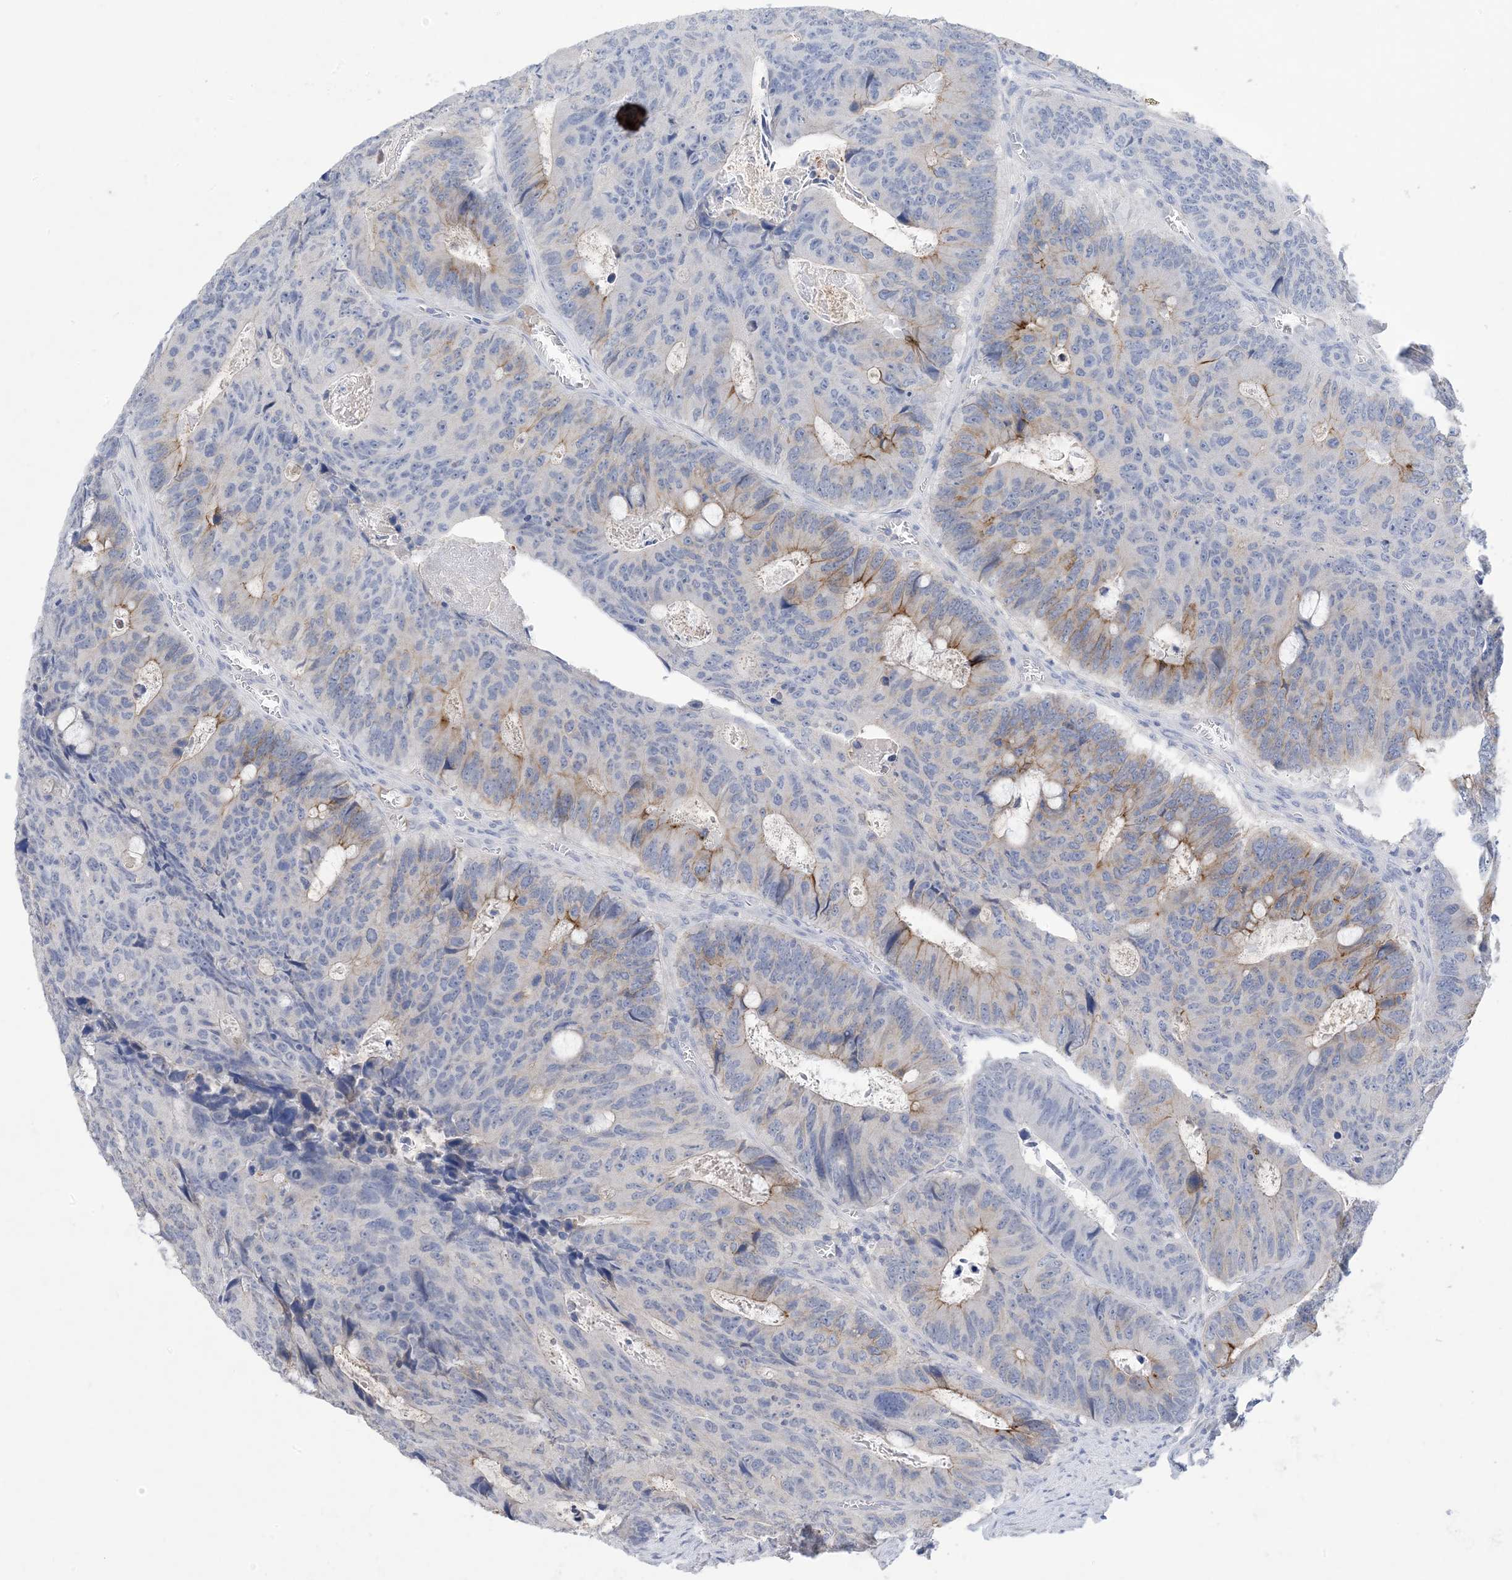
{"staining": {"intensity": "weak", "quantity": "<25%", "location": "cytoplasmic/membranous"}, "tissue": "colorectal cancer", "cell_type": "Tumor cells", "image_type": "cancer", "snomed": [{"axis": "morphology", "description": "Adenocarcinoma, NOS"}, {"axis": "topography", "description": "Colon"}], "caption": "This photomicrograph is of colorectal cancer stained with IHC to label a protein in brown with the nuclei are counter-stained blue. There is no positivity in tumor cells.", "gene": "DSC3", "patient": {"sex": "male", "age": 87}}